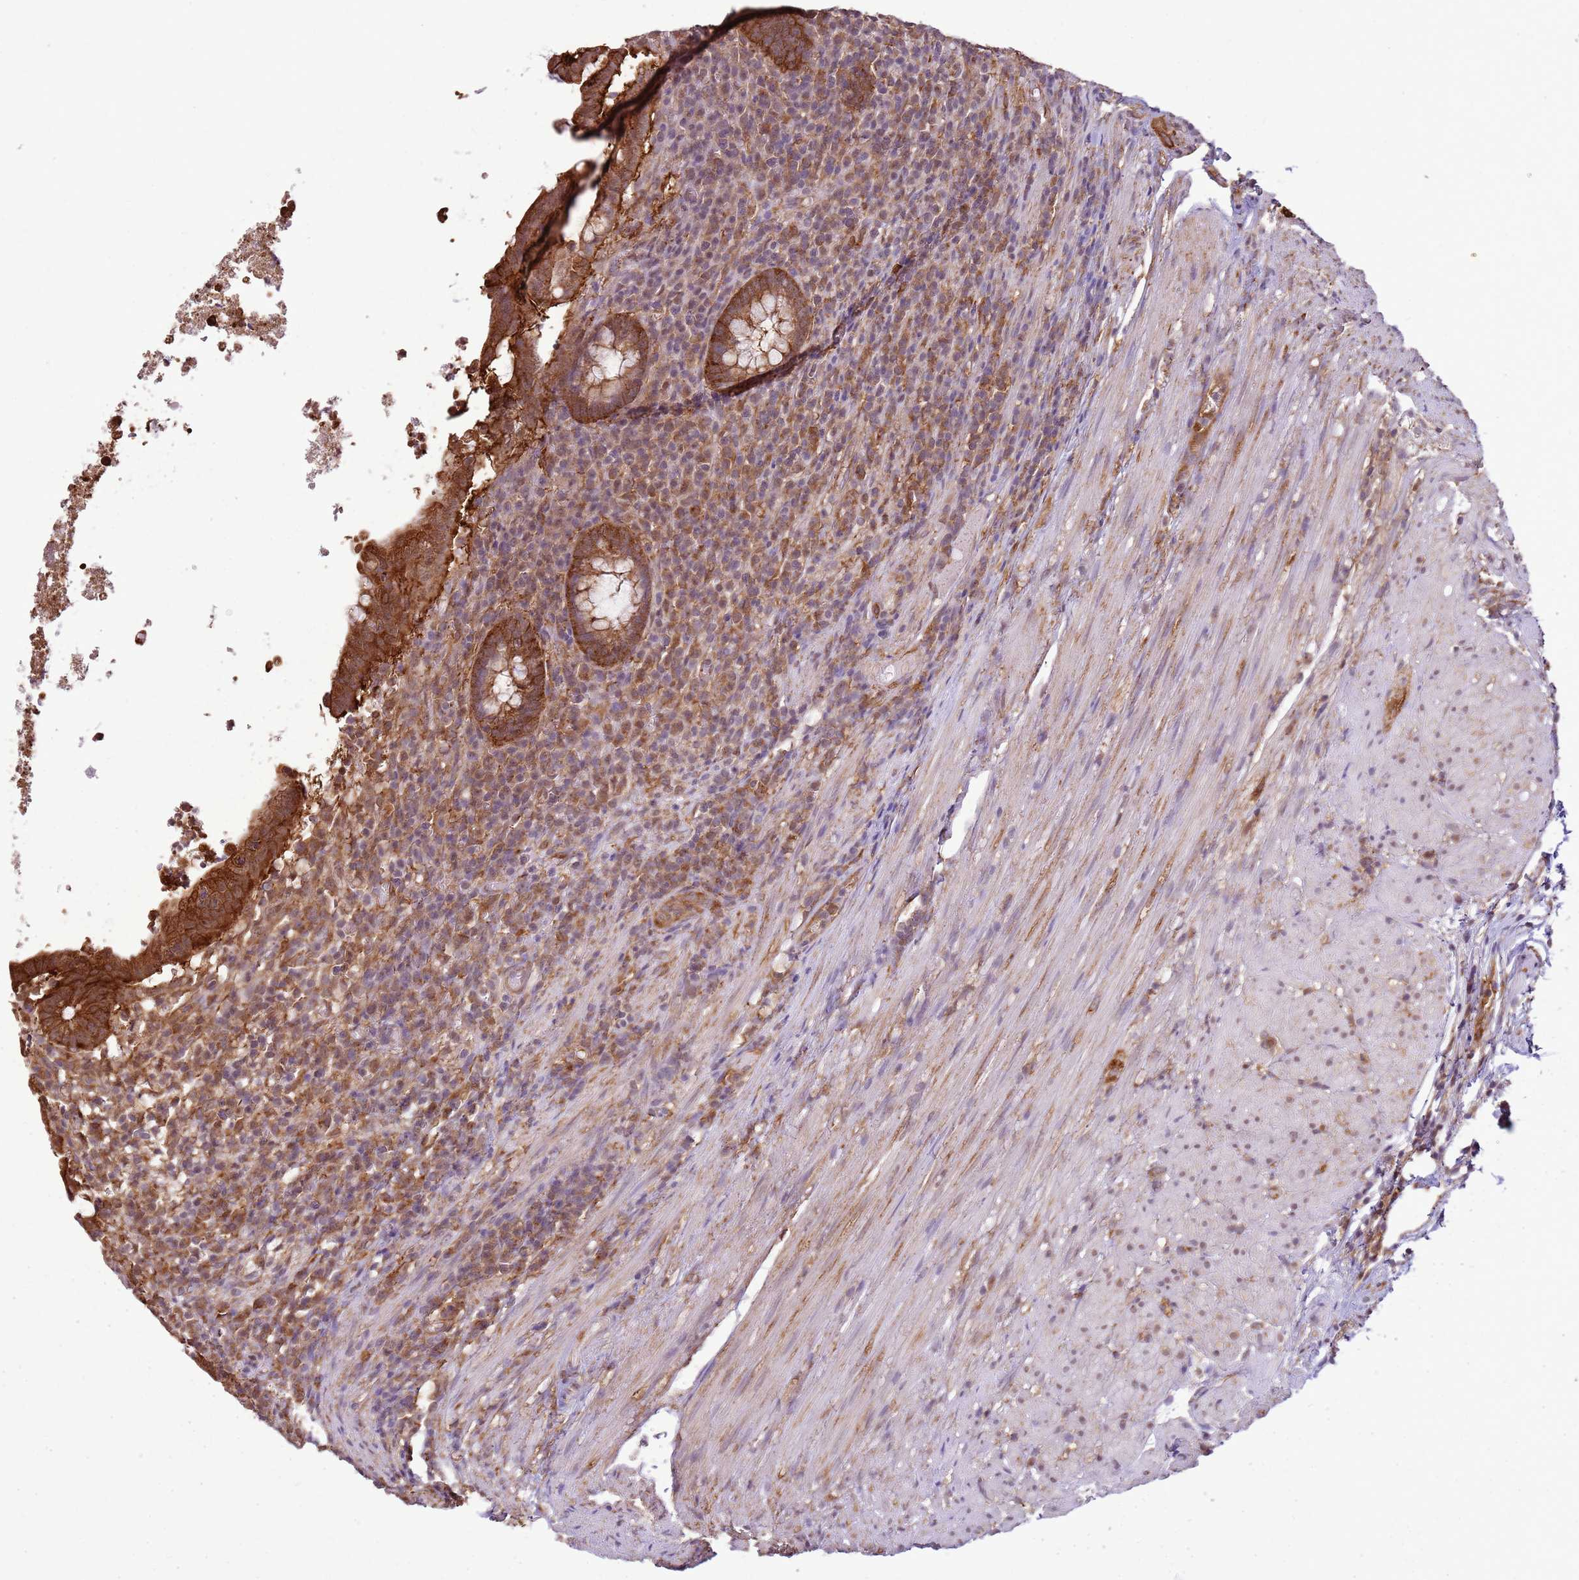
{"staining": {"intensity": "strong", "quantity": ">75%", "location": "cytoplasmic/membranous"}, "tissue": "appendix", "cell_type": "Glandular cells", "image_type": "normal", "snomed": [{"axis": "morphology", "description": "Normal tissue, NOS"}, {"axis": "topography", "description": "Appendix"}], "caption": "A histopathology image of human appendix stained for a protein demonstrates strong cytoplasmic/membranous brown staining in glandular cells.", "gene": "GABRE", "patient": {"sex": "male", "age": 83}}